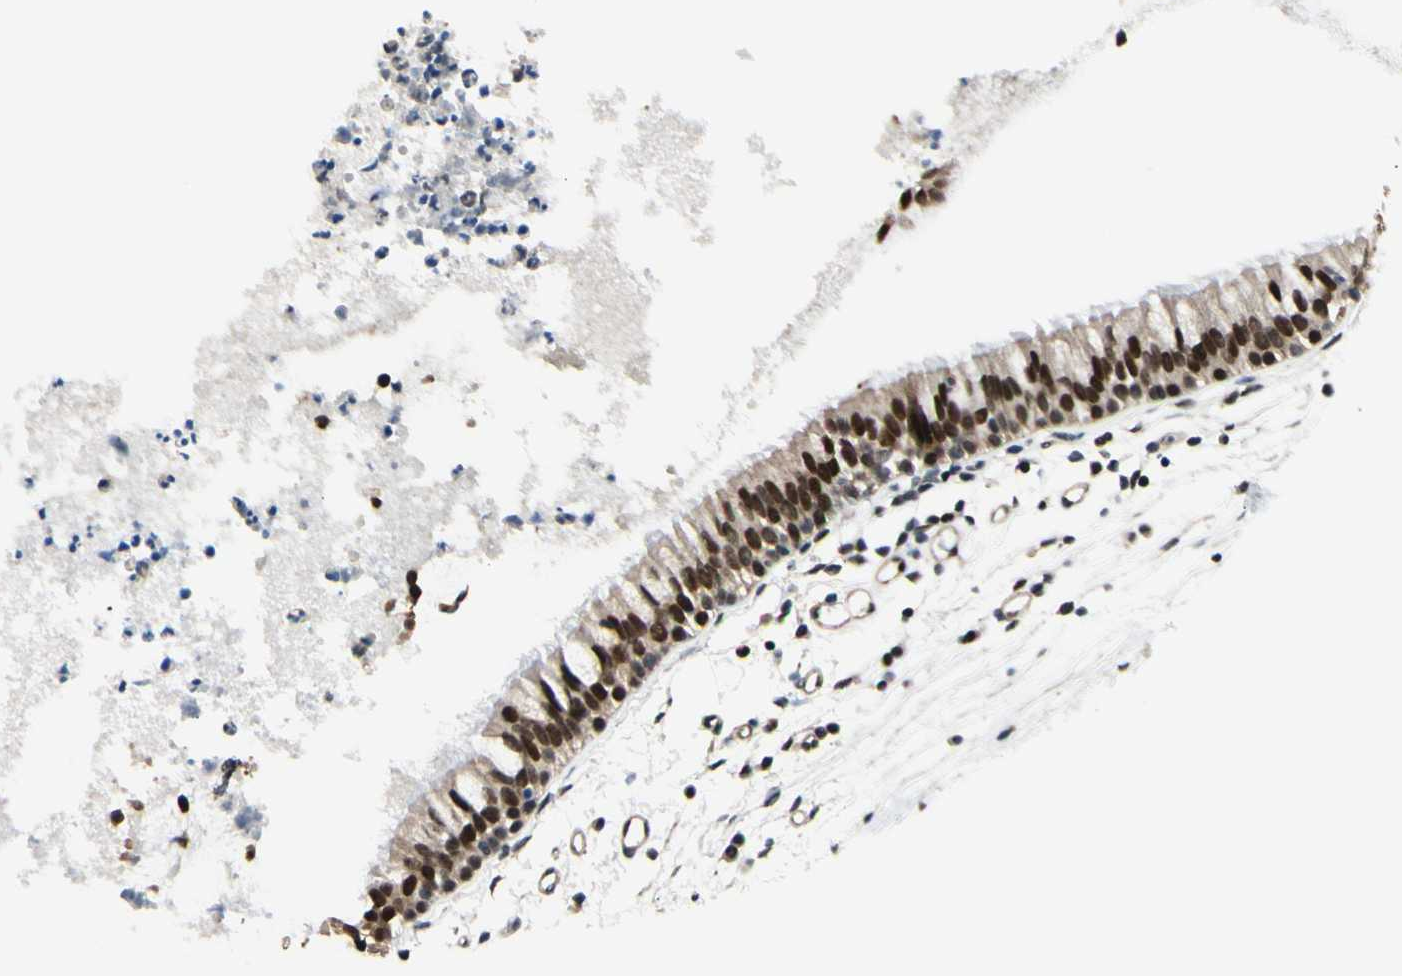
{"staining": {"intensity": "strong", "quantity": ">75%", "location": "nuclear"}, "tissue": "nasopharynx", "cell_type": "Respiratory epithelial cells", "image_type": "normal", "snomed": [{"axis": "morphology", "description": "Normal tissue, NOS"}, {"axis": "topography", "description": "Nasopharynx"}], "caption": "A histopathology image showing strong nuclear expression in about >75% of respiratory epithelial cells in unremarkable nasopharynx, as visualized by brown immunohistochemical staining.", "gene": "SUFU", "patient": {"sex": "male", "age": 21}}